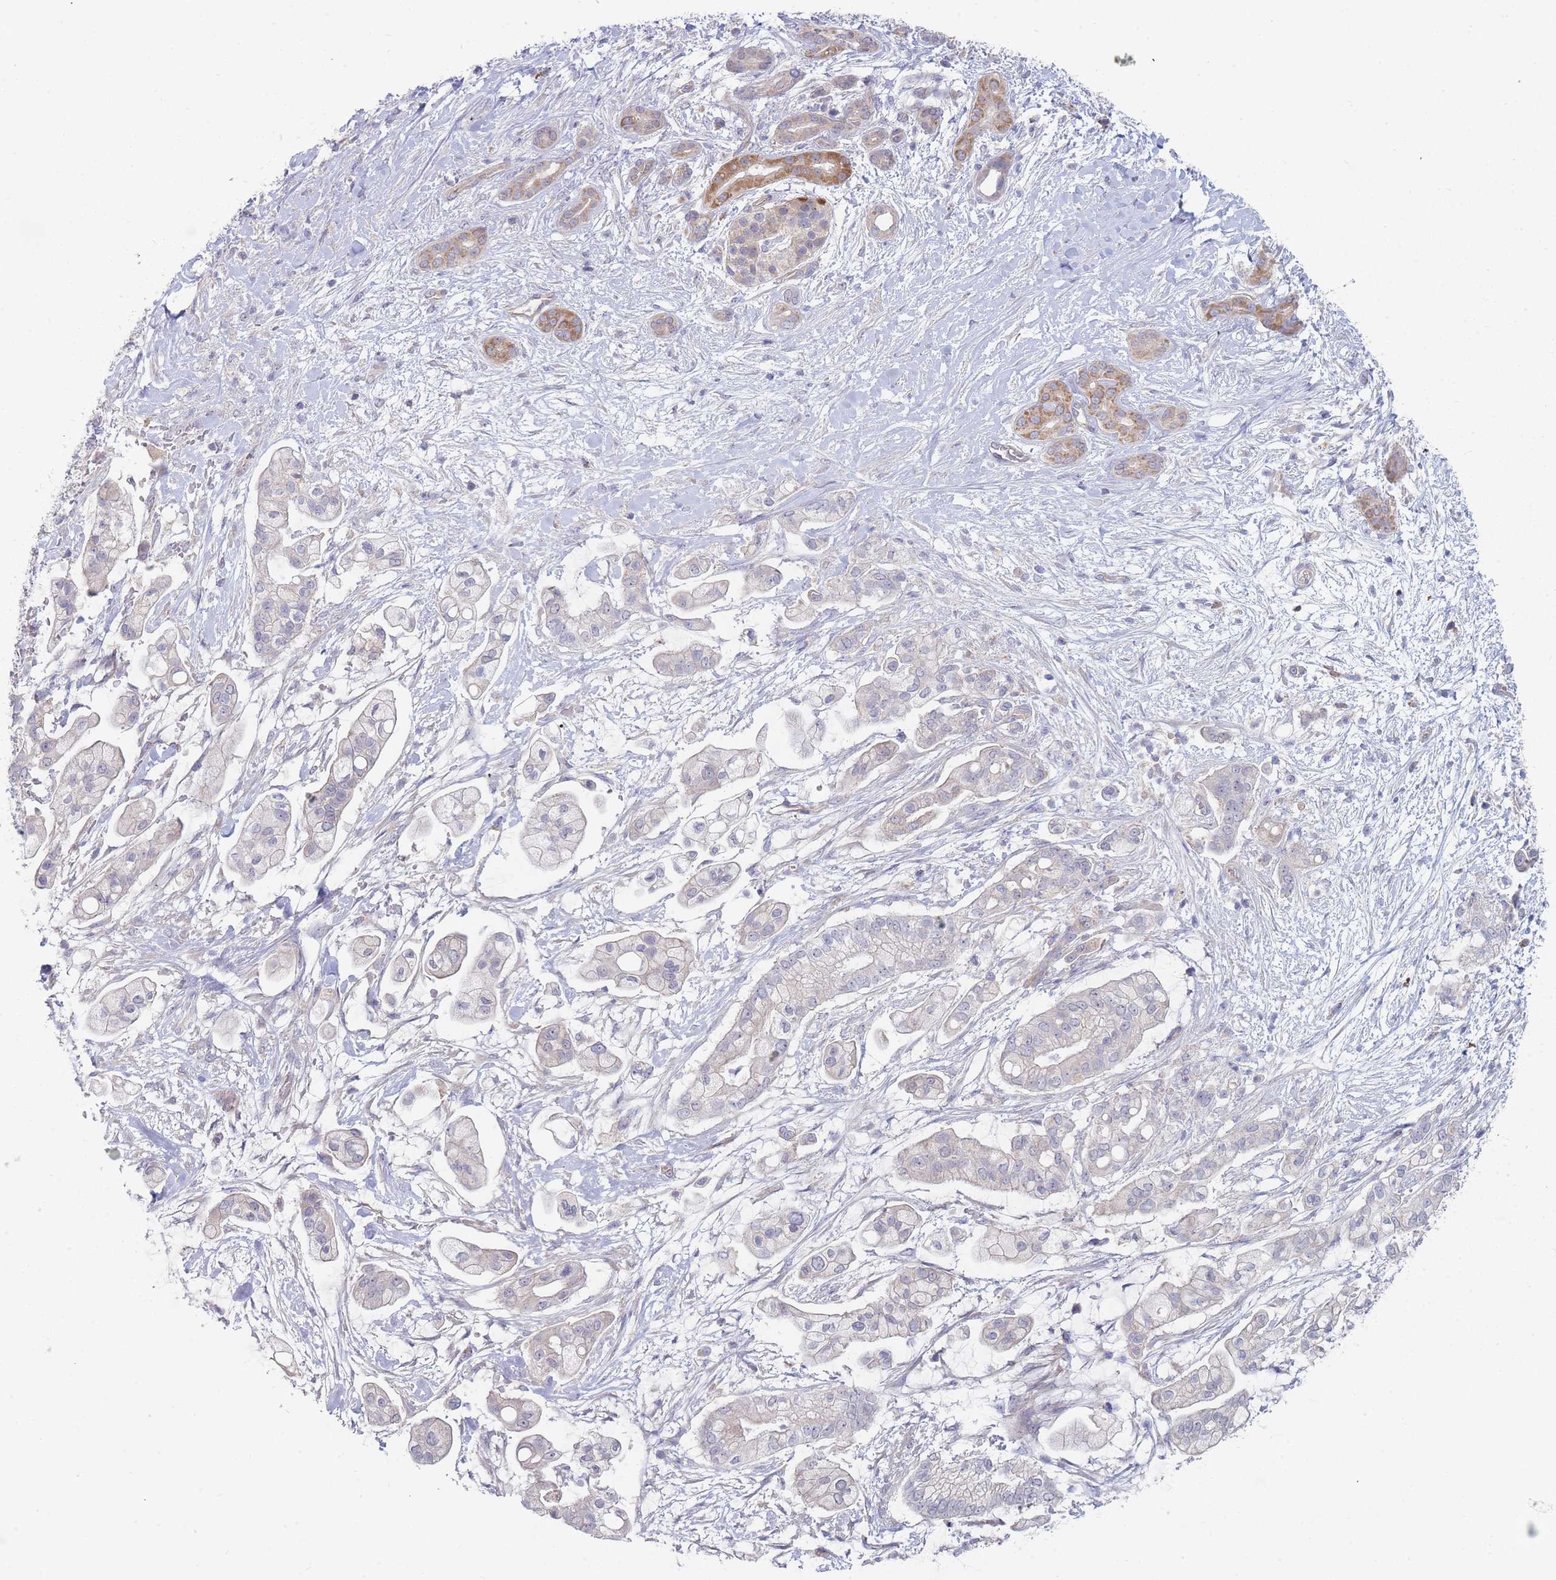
{"staining": {"intensity": "negative", "quantity": "none", "location": "none"}, "tissue": "pancreatic cancer", "cell_type": "Tumor cells", "image_type": "cancer", "snomed": [{"axis": "morphology", "description": "Adenocarcinoma, NOS"}, {"axis": "topography", "description": "Pancreas"}], "caption": "Micrograph shows no significant protein staining in tumor cells of pancreatic cancer.", "gene": "NUB1", "patient": {"sex": "female", "age": 69}}